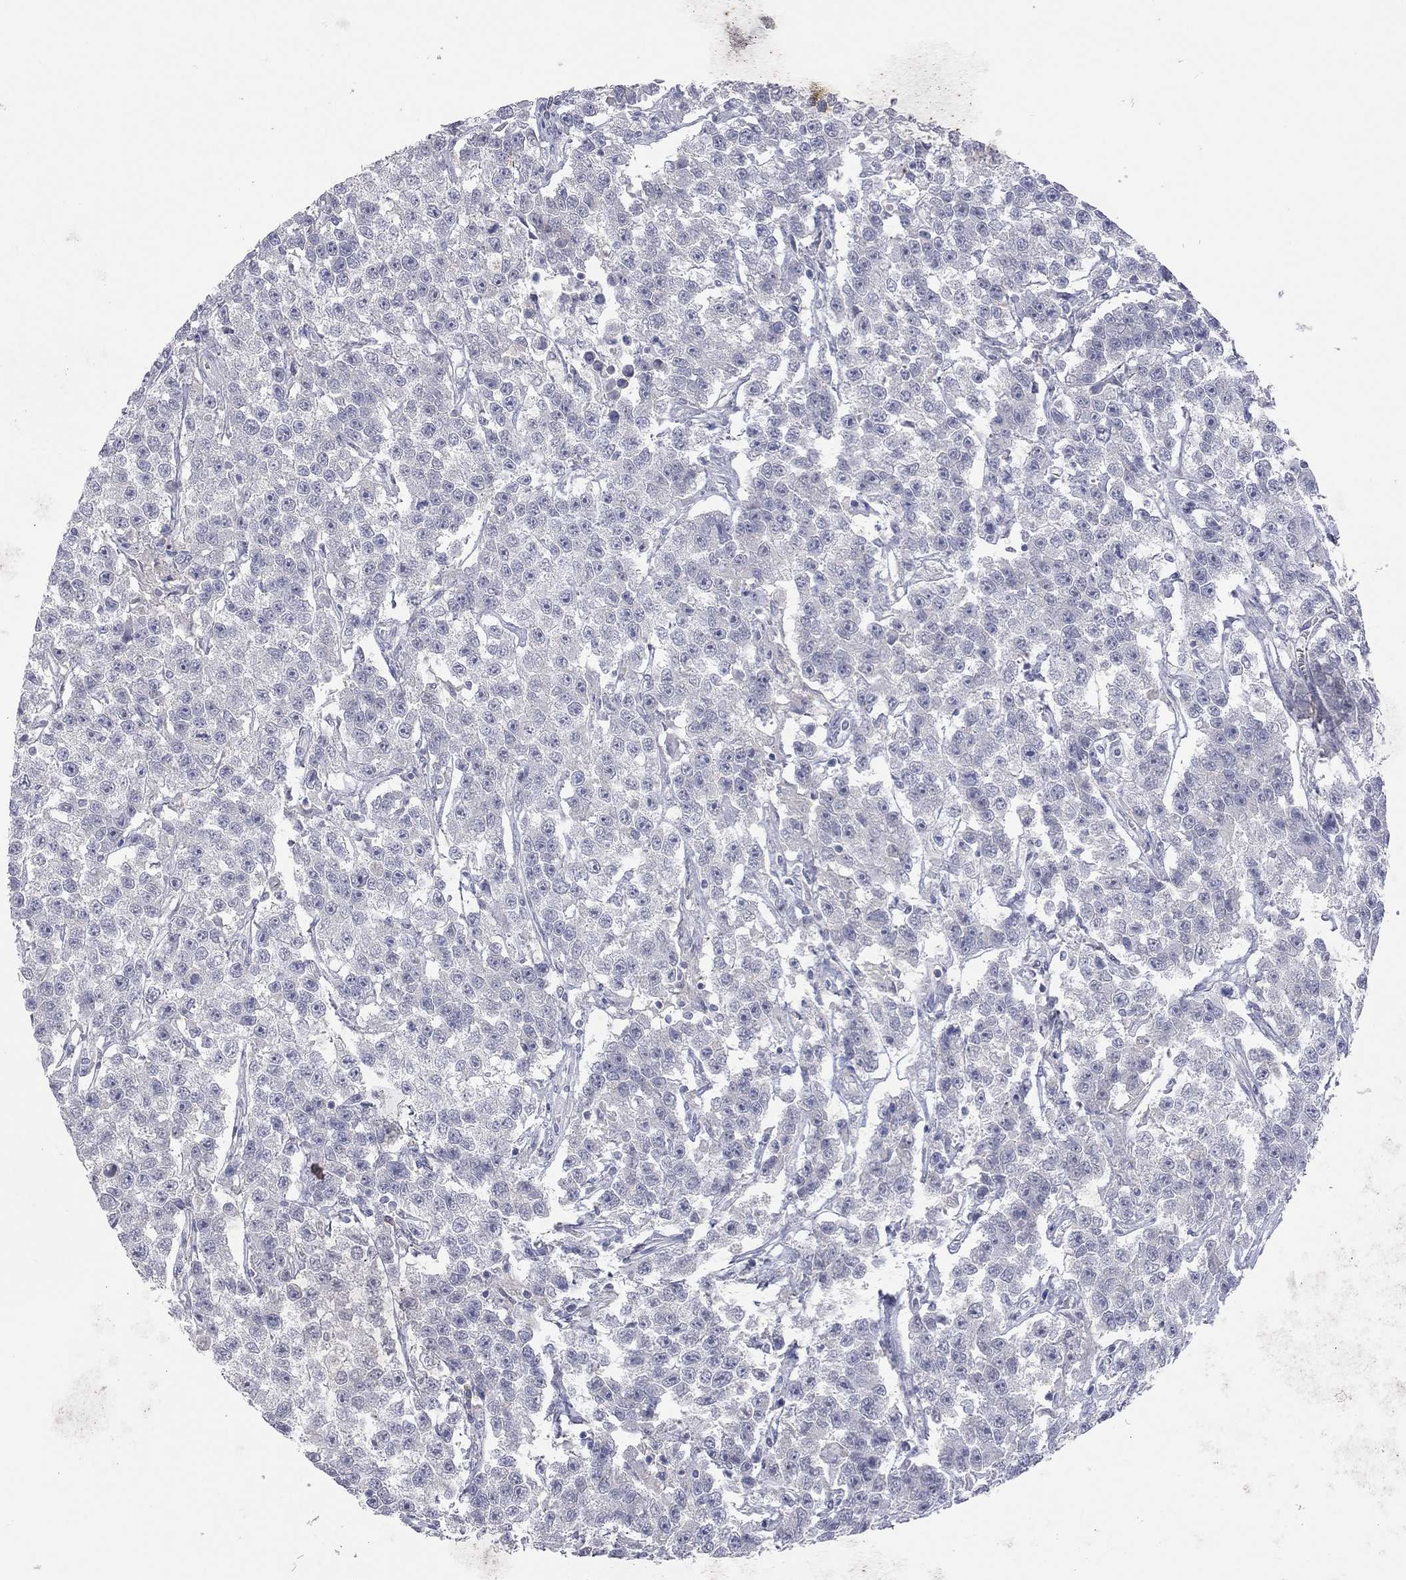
{"staining": {"intensity": "negative", "quantity": "none", "location": "none"}, "tissue": "testis cancer", "cell_type": "Tumor cells", "image_type": "cancer", "snomed": [{"axis": "morphology", "description": "Seminoma, NOS"}, {"axis": "topography", "description": "Testis"}], "caption": "Immunohistochemical staining of testis cancer (seminoma) displays no significant expression in tumor cells. Nuclei are stained in blue.", "gene": "MMP13", "patient": {"sex": "male", "age": 59}}